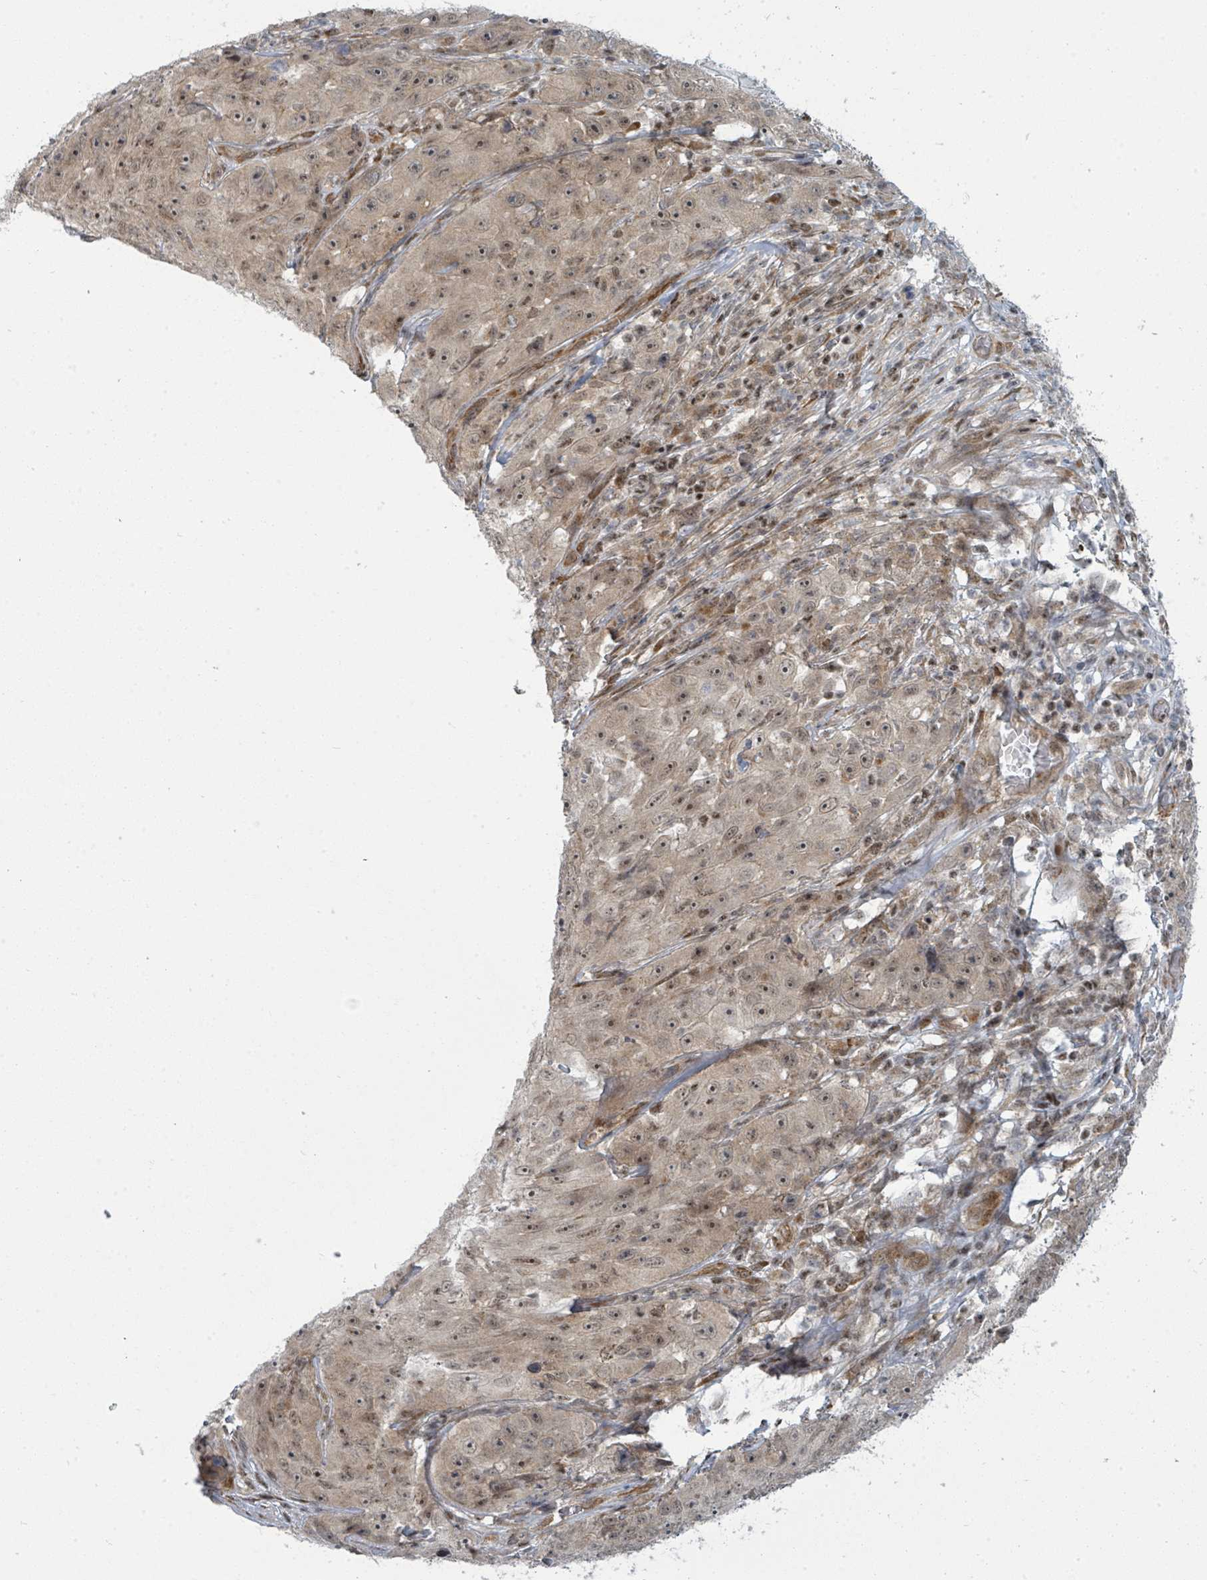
{"staining": {"intensity": "moderate", "quantity": ">75%", "location": "nuclear"}, "tissue": "skin cancer", "cell_type": "Tumor cells", "image_type": "cancer", "snomed": [{"axis": "morphology", "description": "Squamous cell carcinoma, NOS"}, {"axis": "topography", "description": "Skin"}], "caption": "Squamous cell carcinoma (skin) stained with immunohistochemistry (IHC) demonstrates moderate nuclear positivity in approximately >75% of tumor cells. (DAB IHC with brightfield microscopy, high magnification).", "gene": "PSMG2", "patient": {"sex": "female", "age": 87}}